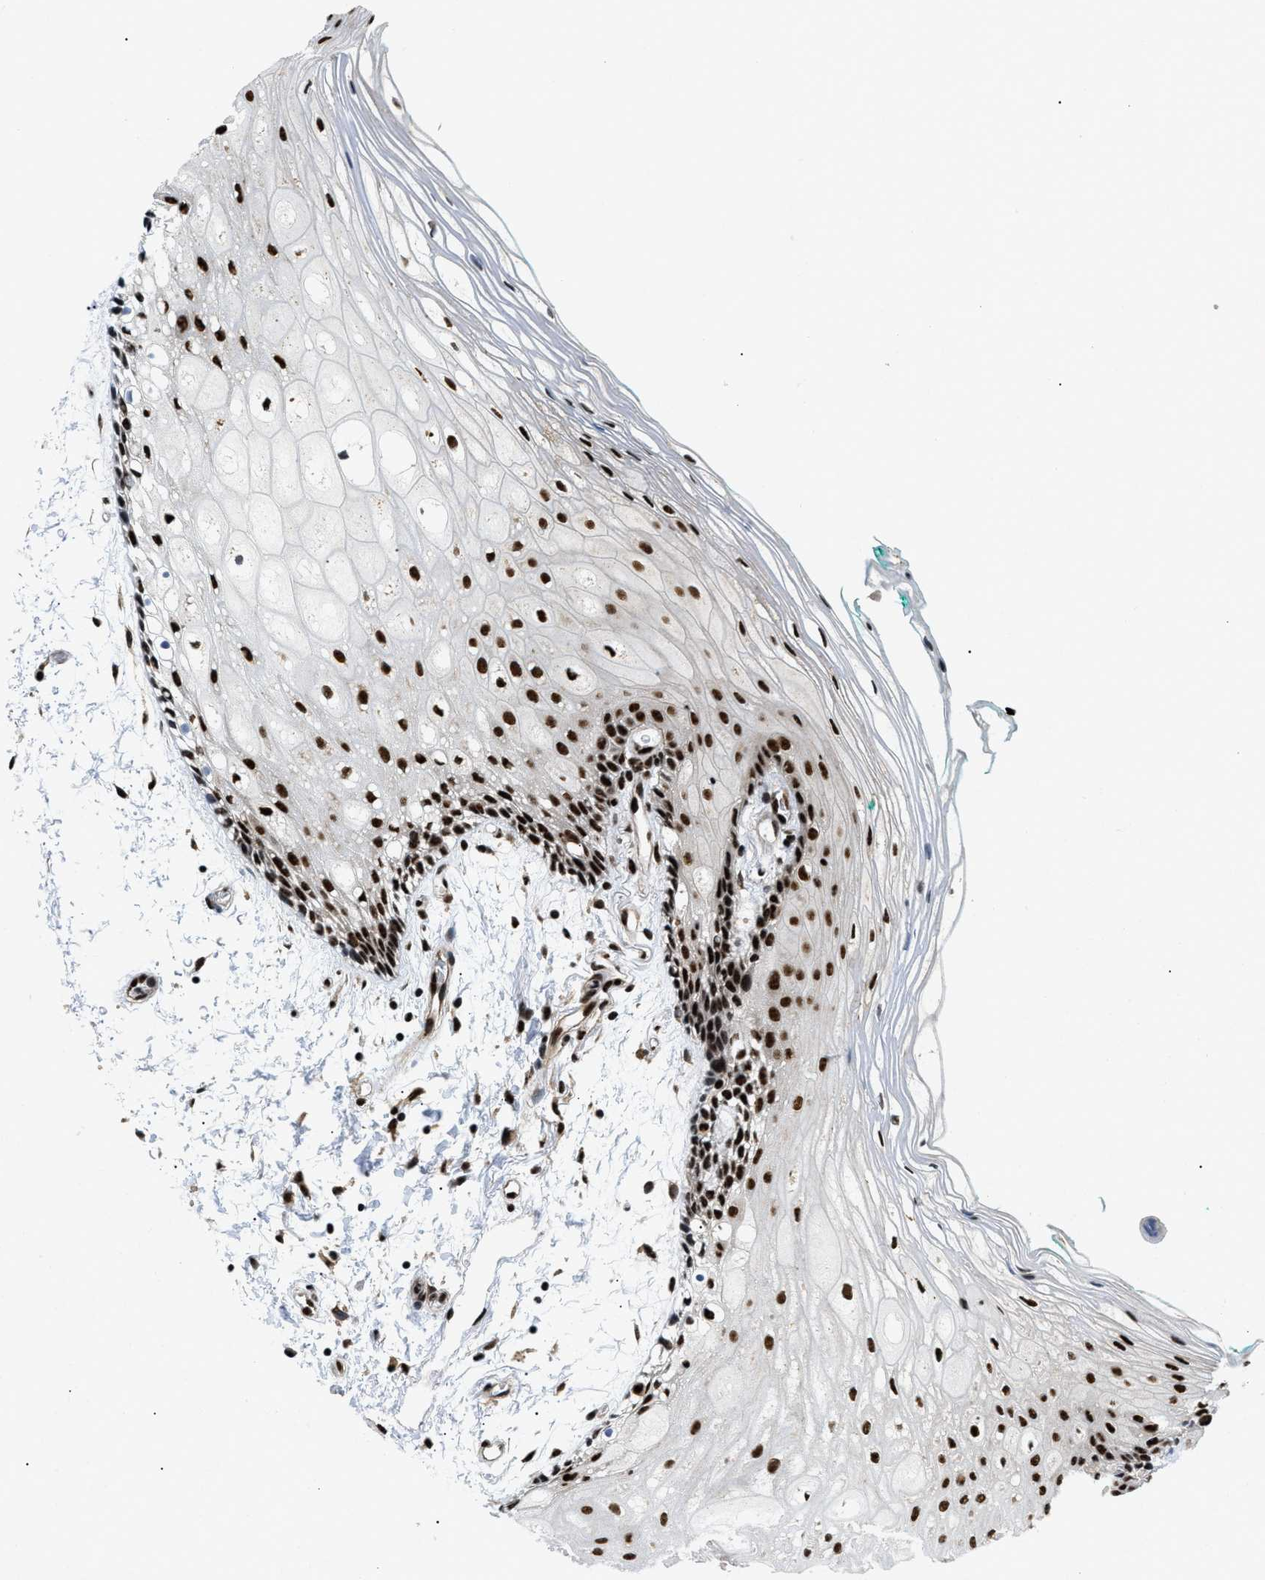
{"staining": {"intensity": "strong", "quantity": ">75%", "location": "nuclear"}, "tissue": "oral mucosa", "cell_type": "Squamous epithelial cells", "image_type": "normal", "snomed": [{"axis": "morphology", "description": "Normal tissue, NOS"}, {"axis": "topography", "description": "Skeletal muscle"}, {"axis": "topography", "description": "Oral tissue"}, {"axis": "topography", "description": "Peripheral nerve tissue"}], "caption": "Immunohistochemical staining of unremarkable oral mucosa shows high levels of strong nuclear expression in approximately >75% of squamous epithelial cells. Using DAB (3,3'-diaminobenzidine) (brown) and hematoxylin (blue) stains, captured at high magnification using brightfield microscopy.", "gene": "CWC25", "patient": {"sex": "female", "age": 84}}